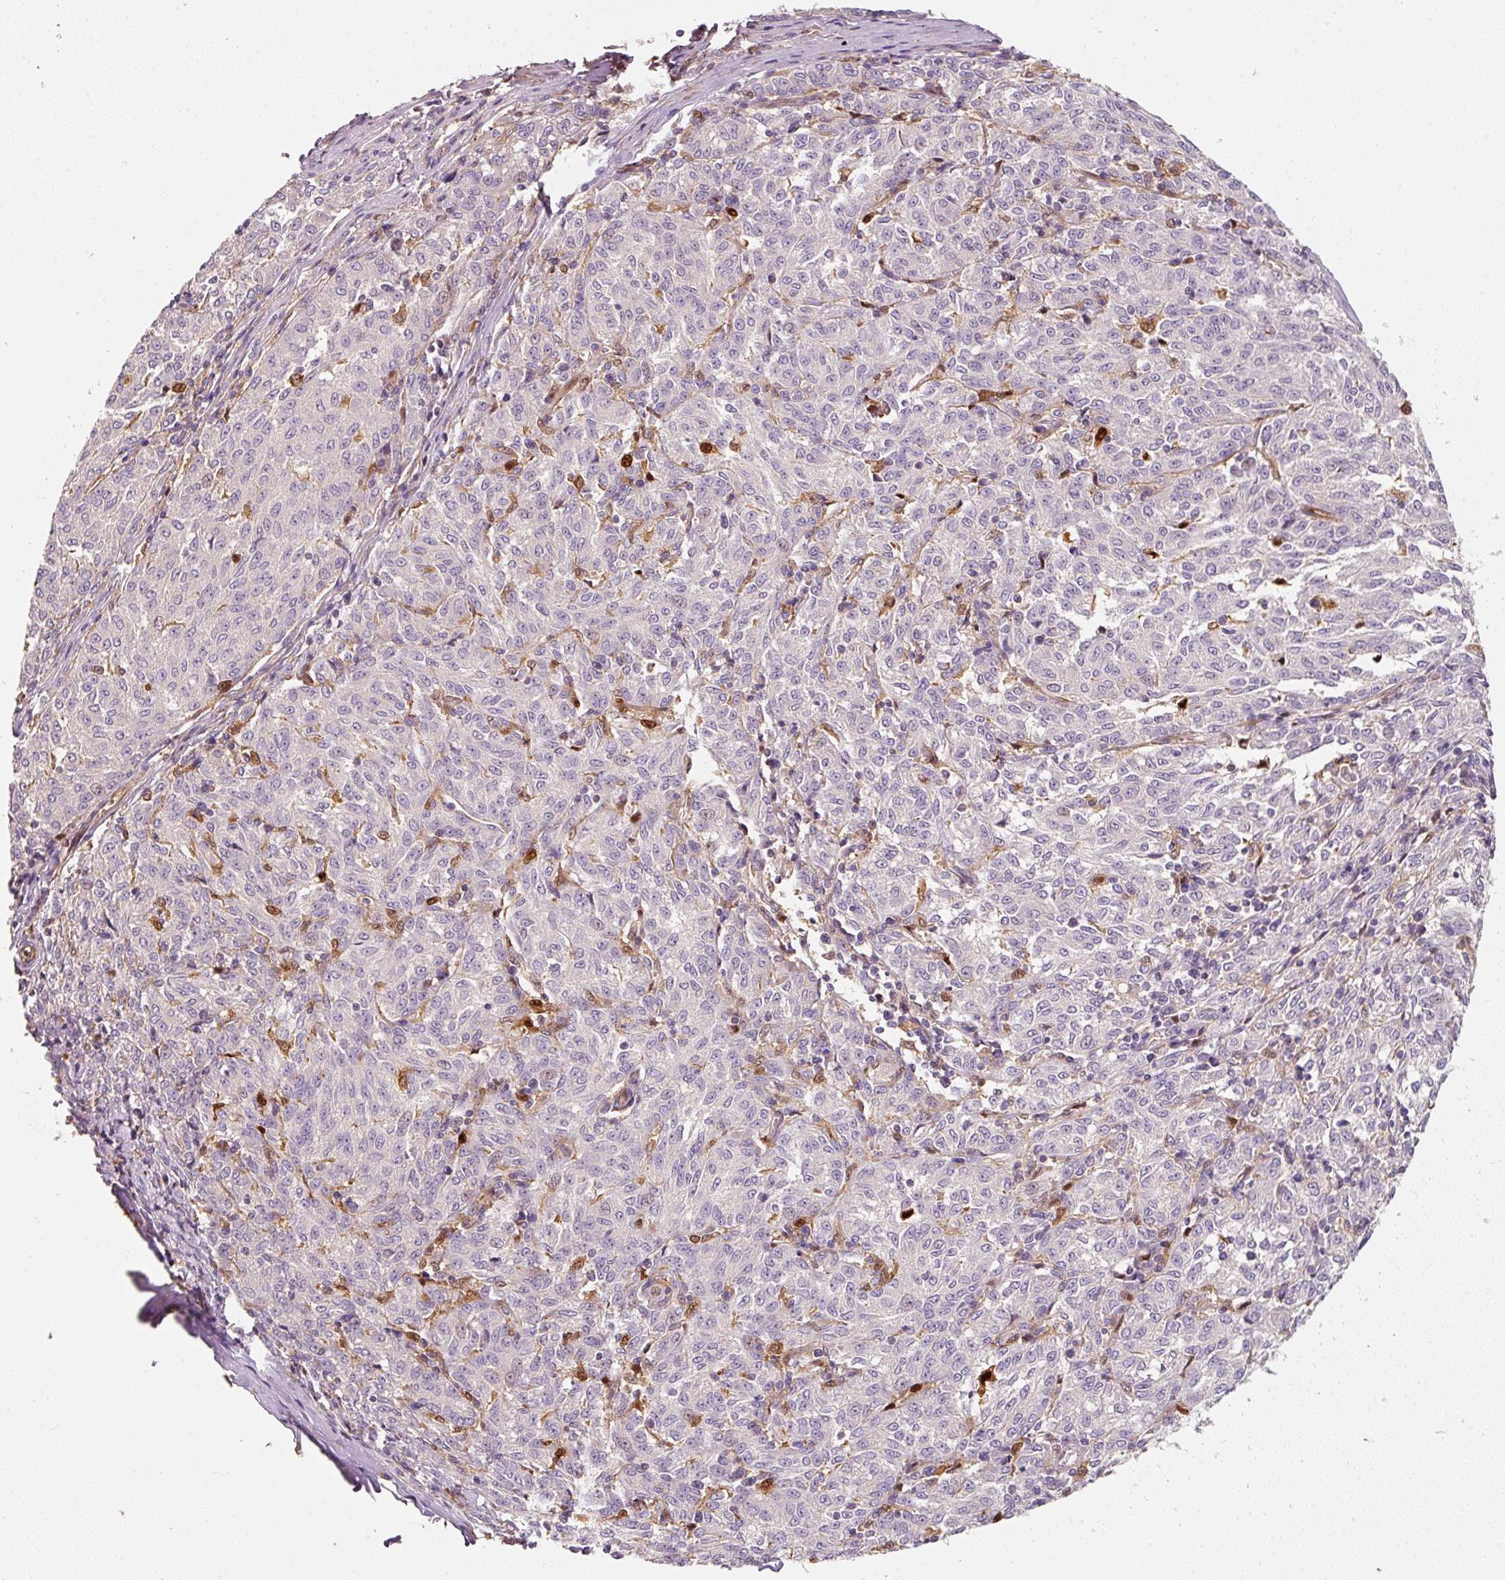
{"staining": {"intensity": "negative", "quantity": "none", "location": "none"}, "tissue": "melanoma", "cell_type": "Tumor cells", "image_type": "cancer", "snomed": [{"axis": "morphology", "description": "Malignant melanoma, NOS"}, {"axis": "topography", "description": "Skin"}], "caption": "The image shows no staining of tumor cells in melanoma. (Immunohistochemistry (ihc), brightfield microscopy, high magnification).", "gene": "IQGAP2", "patient": {"sex": "female", "age": 72}}